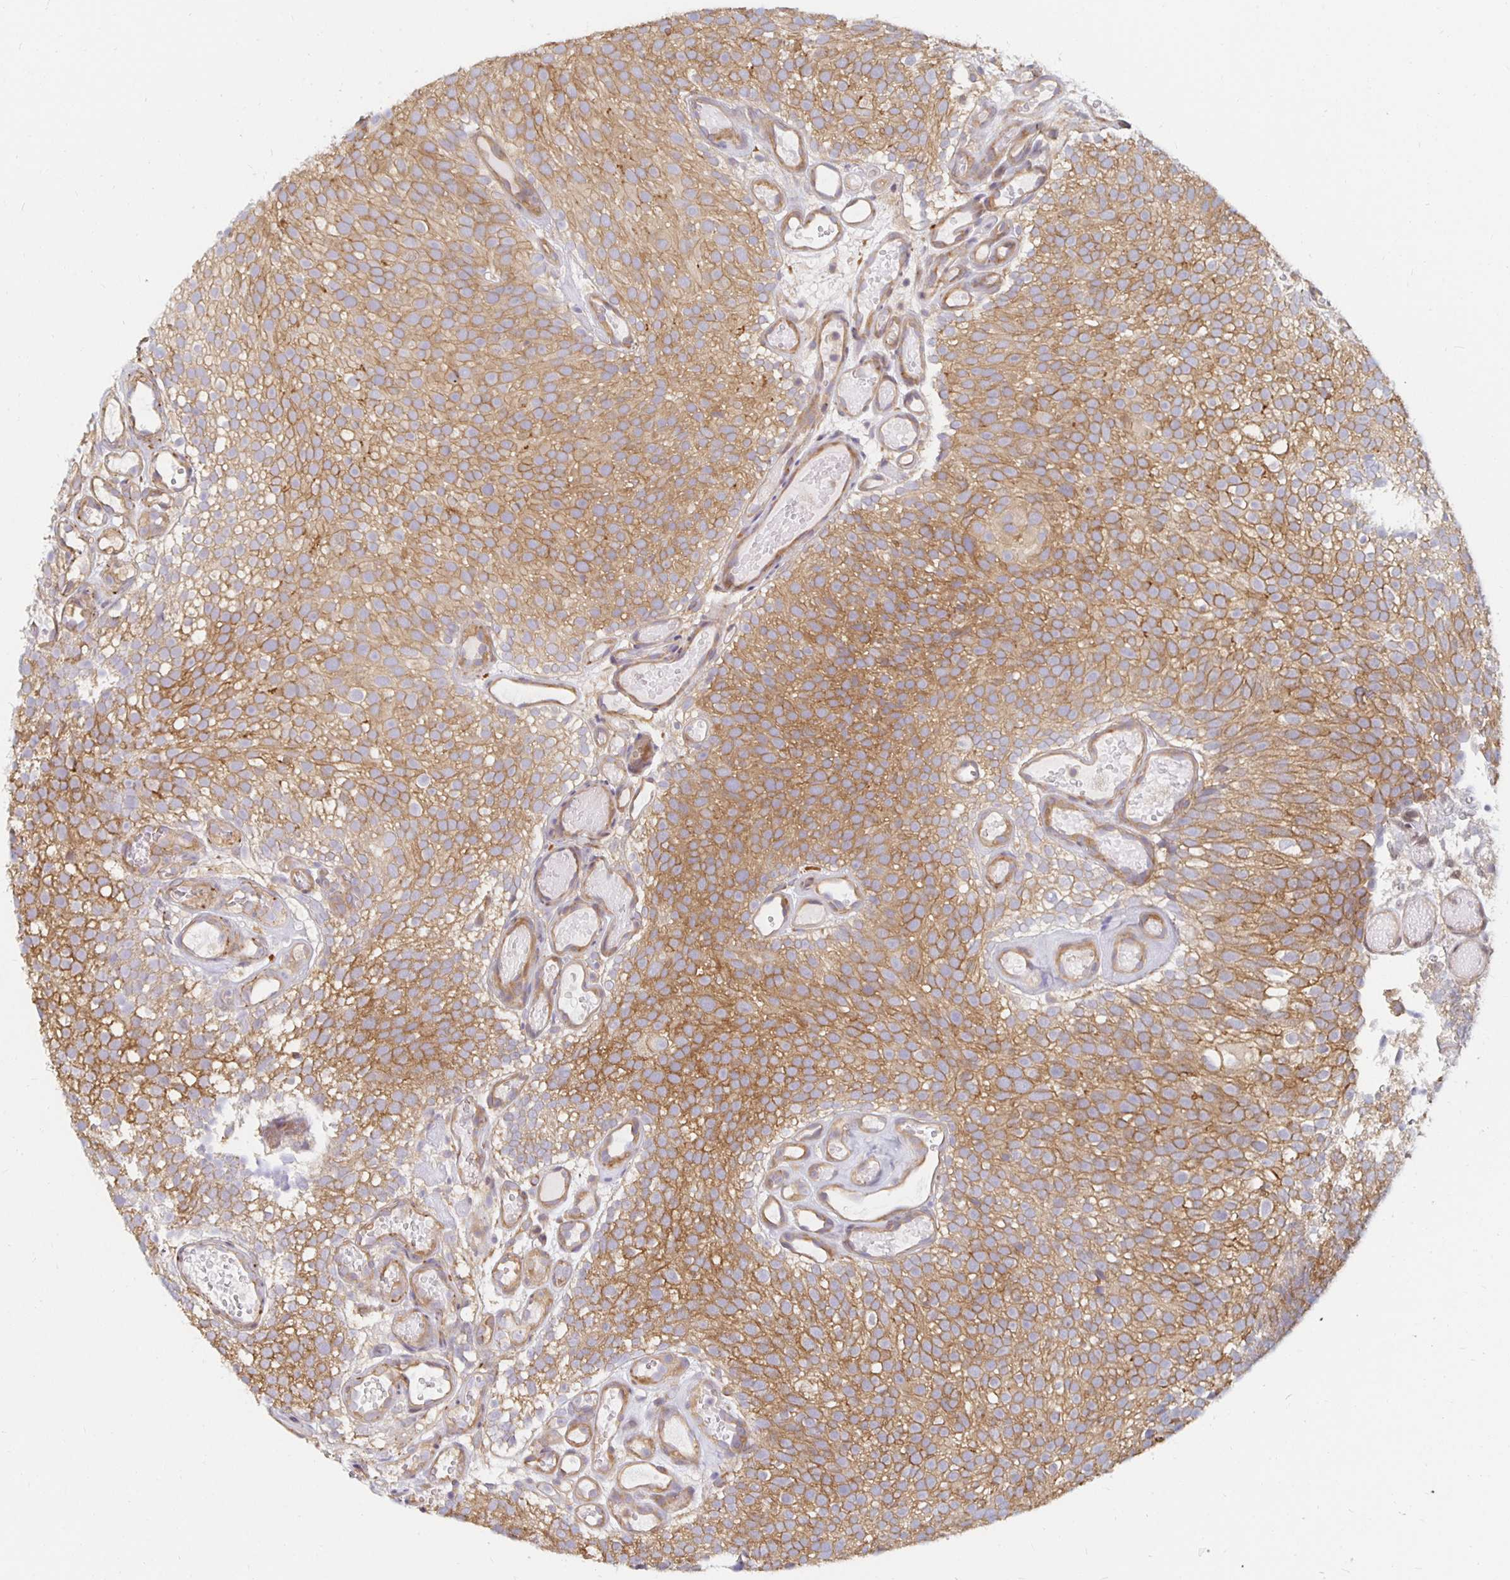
{"staining": {"intensity": "moderate", "quantity": ">75%", "location": "cytoplasmic/membranous"}, "tissue": "urothelial cancer", "cell_type": "Tumor cells", "image_type": "cancer", "snomed": [{"axis": "morphology", "description": "Urothelial carcinoma, Low grade"}, {"axis": "topography", "description": "Urinary bladder"}], "caption": "Brown immunohistochemical staining in urothelial carcinoma (low-grade) shows moderate cytoplasmic/membranous positivity in approximately >75% of tumor cells. The staining is performed using DAB brown chromogen to label protein expression. The nuclei are counter-stained blue using hematoxylin.", "gene": "PDAP1", "patient": {"sex": "male", "age": 78}}